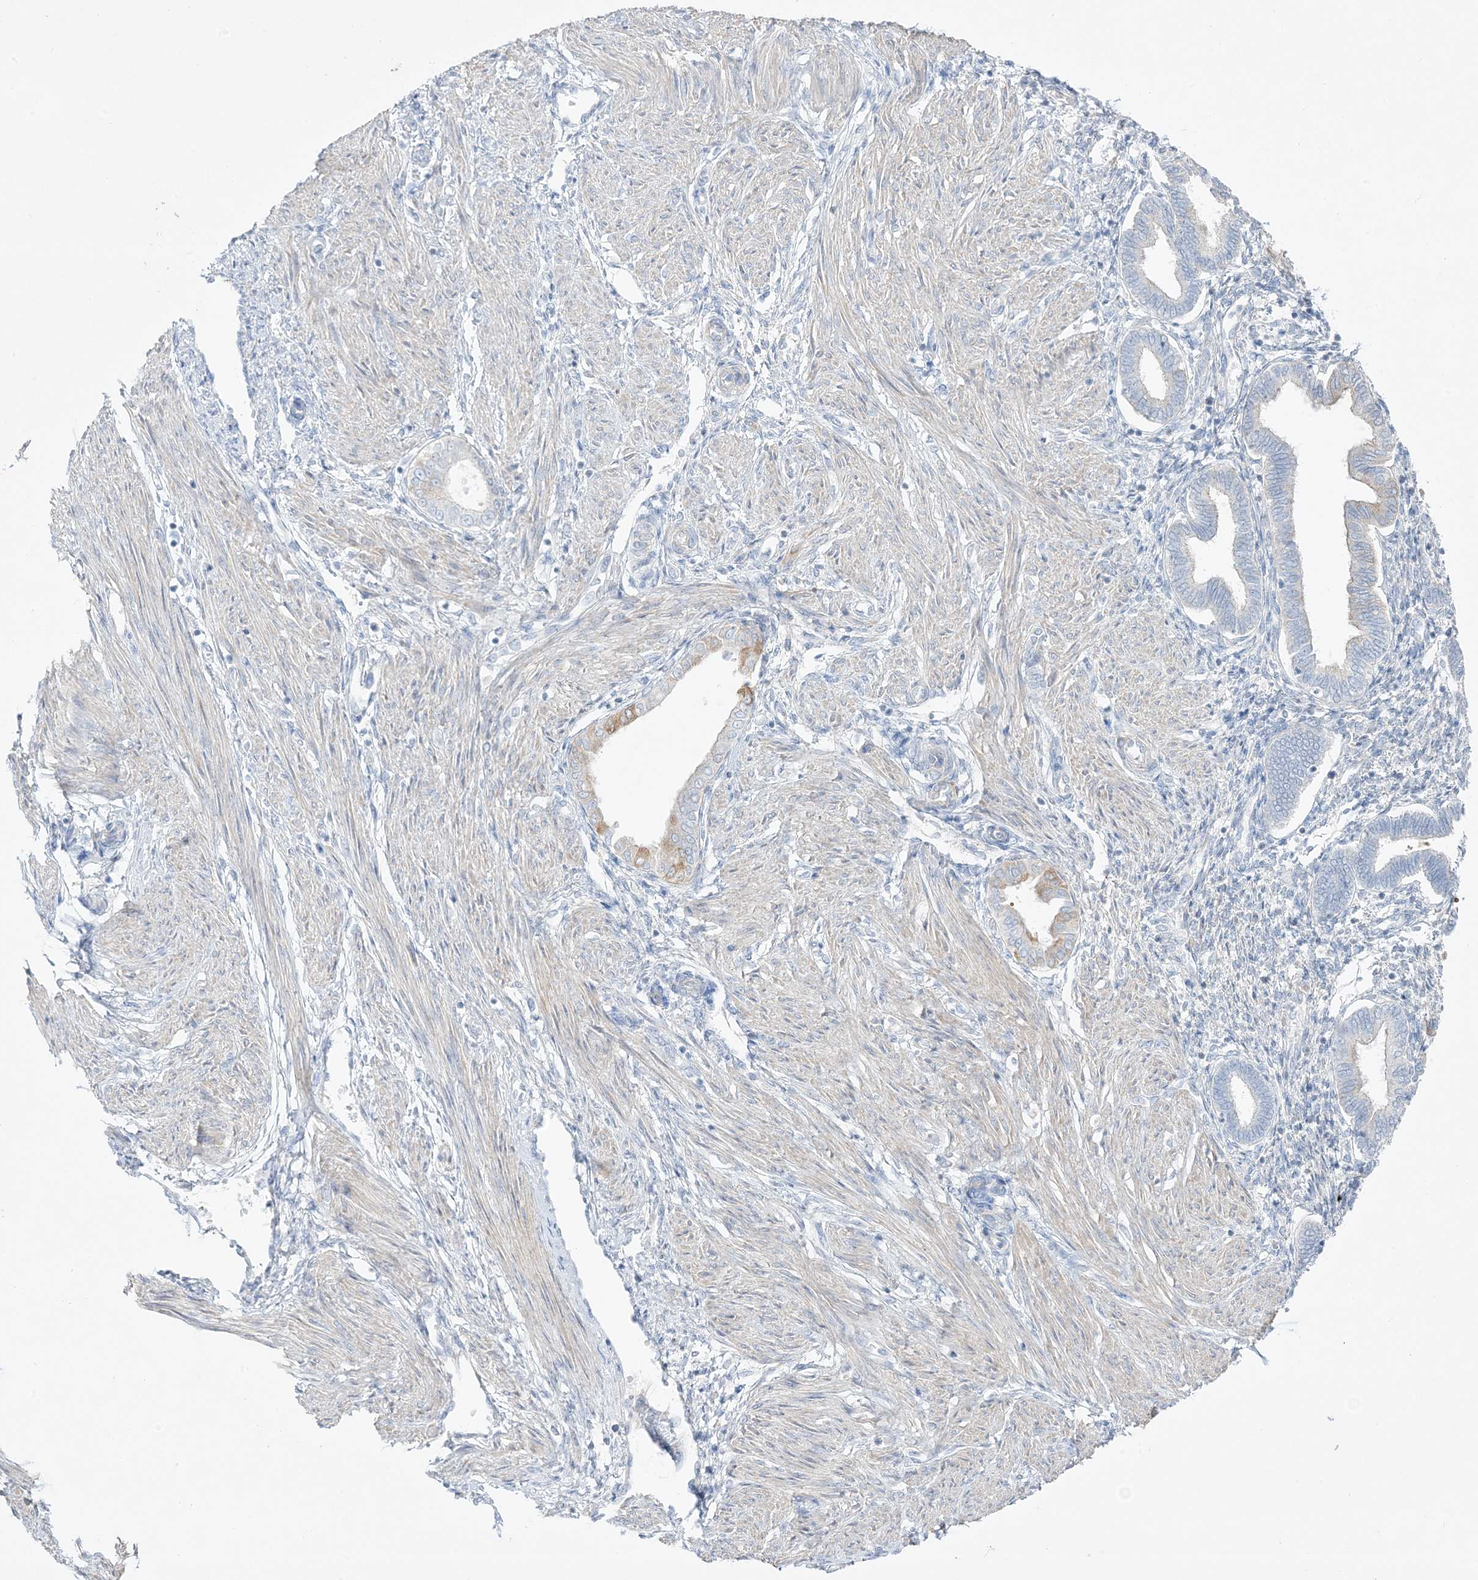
{"staining": {"intensity": "negative", "quantity": "none", "location": "none"}, "tissue": "endometrium", "cell_type": "Cells in endometrial stroma", "image_type": "normal", "snomed": [{"axis": "morphology", "description": "Normal tissue, NOS"}, {"axis": "topography", "description": "Endometrium"}], "caption": "Micrograph shows no protein staining in cells in endometrial stroma of normal endometrium. (Brightfield microscopy of DAB immunohistochemistry at high magnification).", "gene": "FAM184A", "patient": {"sex": "female", "age": 53}}